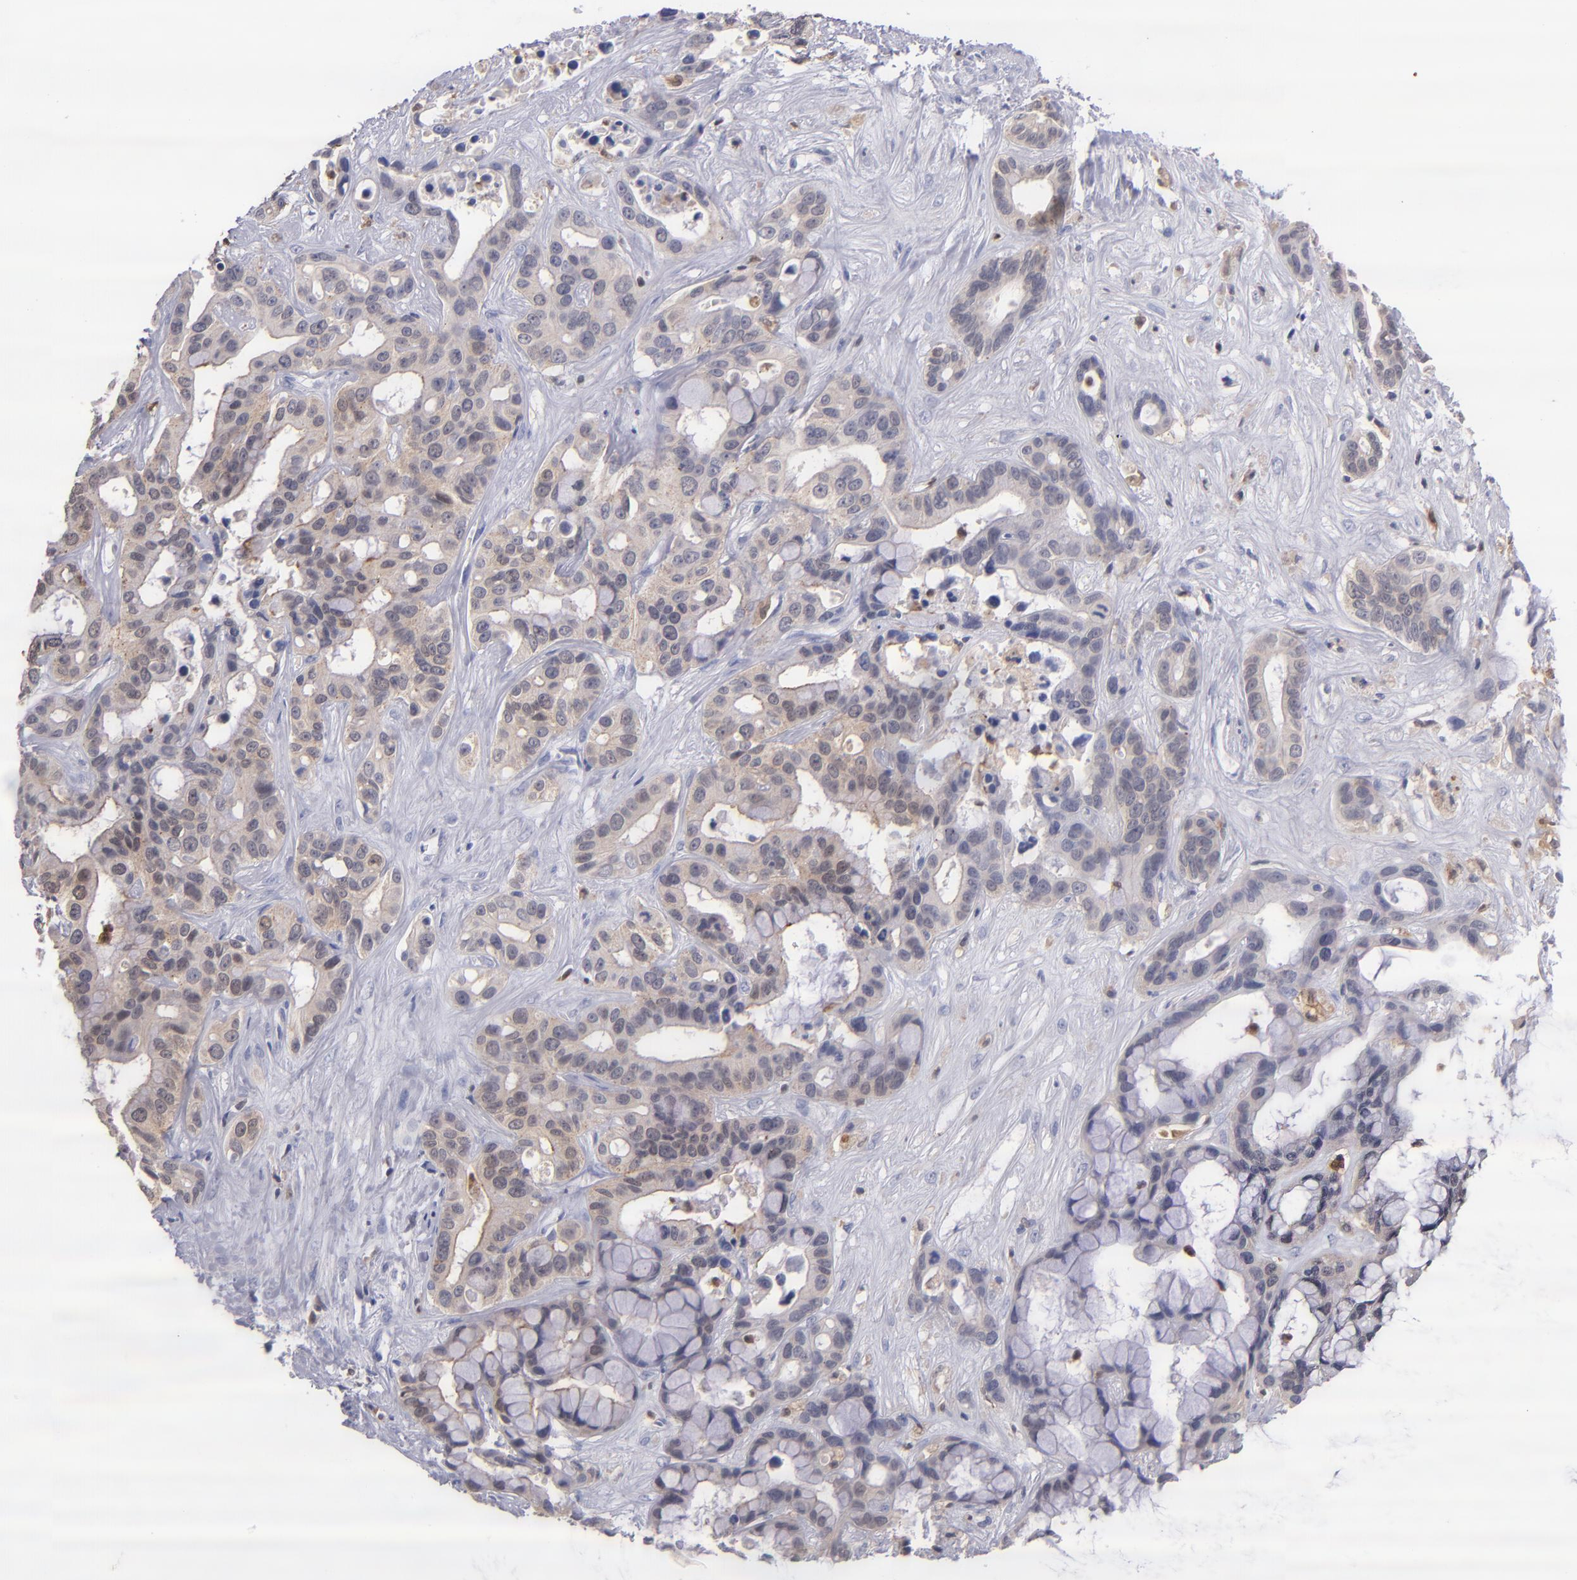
{"staining": {"intensity": "weak", "quantity": "25%-75%", "location": "cytoplasmic/membranous"}, "tissue": "liver cancer", "cell_type": "Tumor cells", "image_type": "cancer", "snomed": [{"axis": "morphology", "description": "Cholangiocarcinoma"}, {"axis": "topography", "description": "Liver"}], "caption": "Liver cholangiocarcinoma was stained to show a protein in brown. There is low levels of weak cytoplasmic/membranous staining in about 25%-75% of tumor cells.", "gene": "PRKCD", "patient": {"sex": "female", "age": 65}}